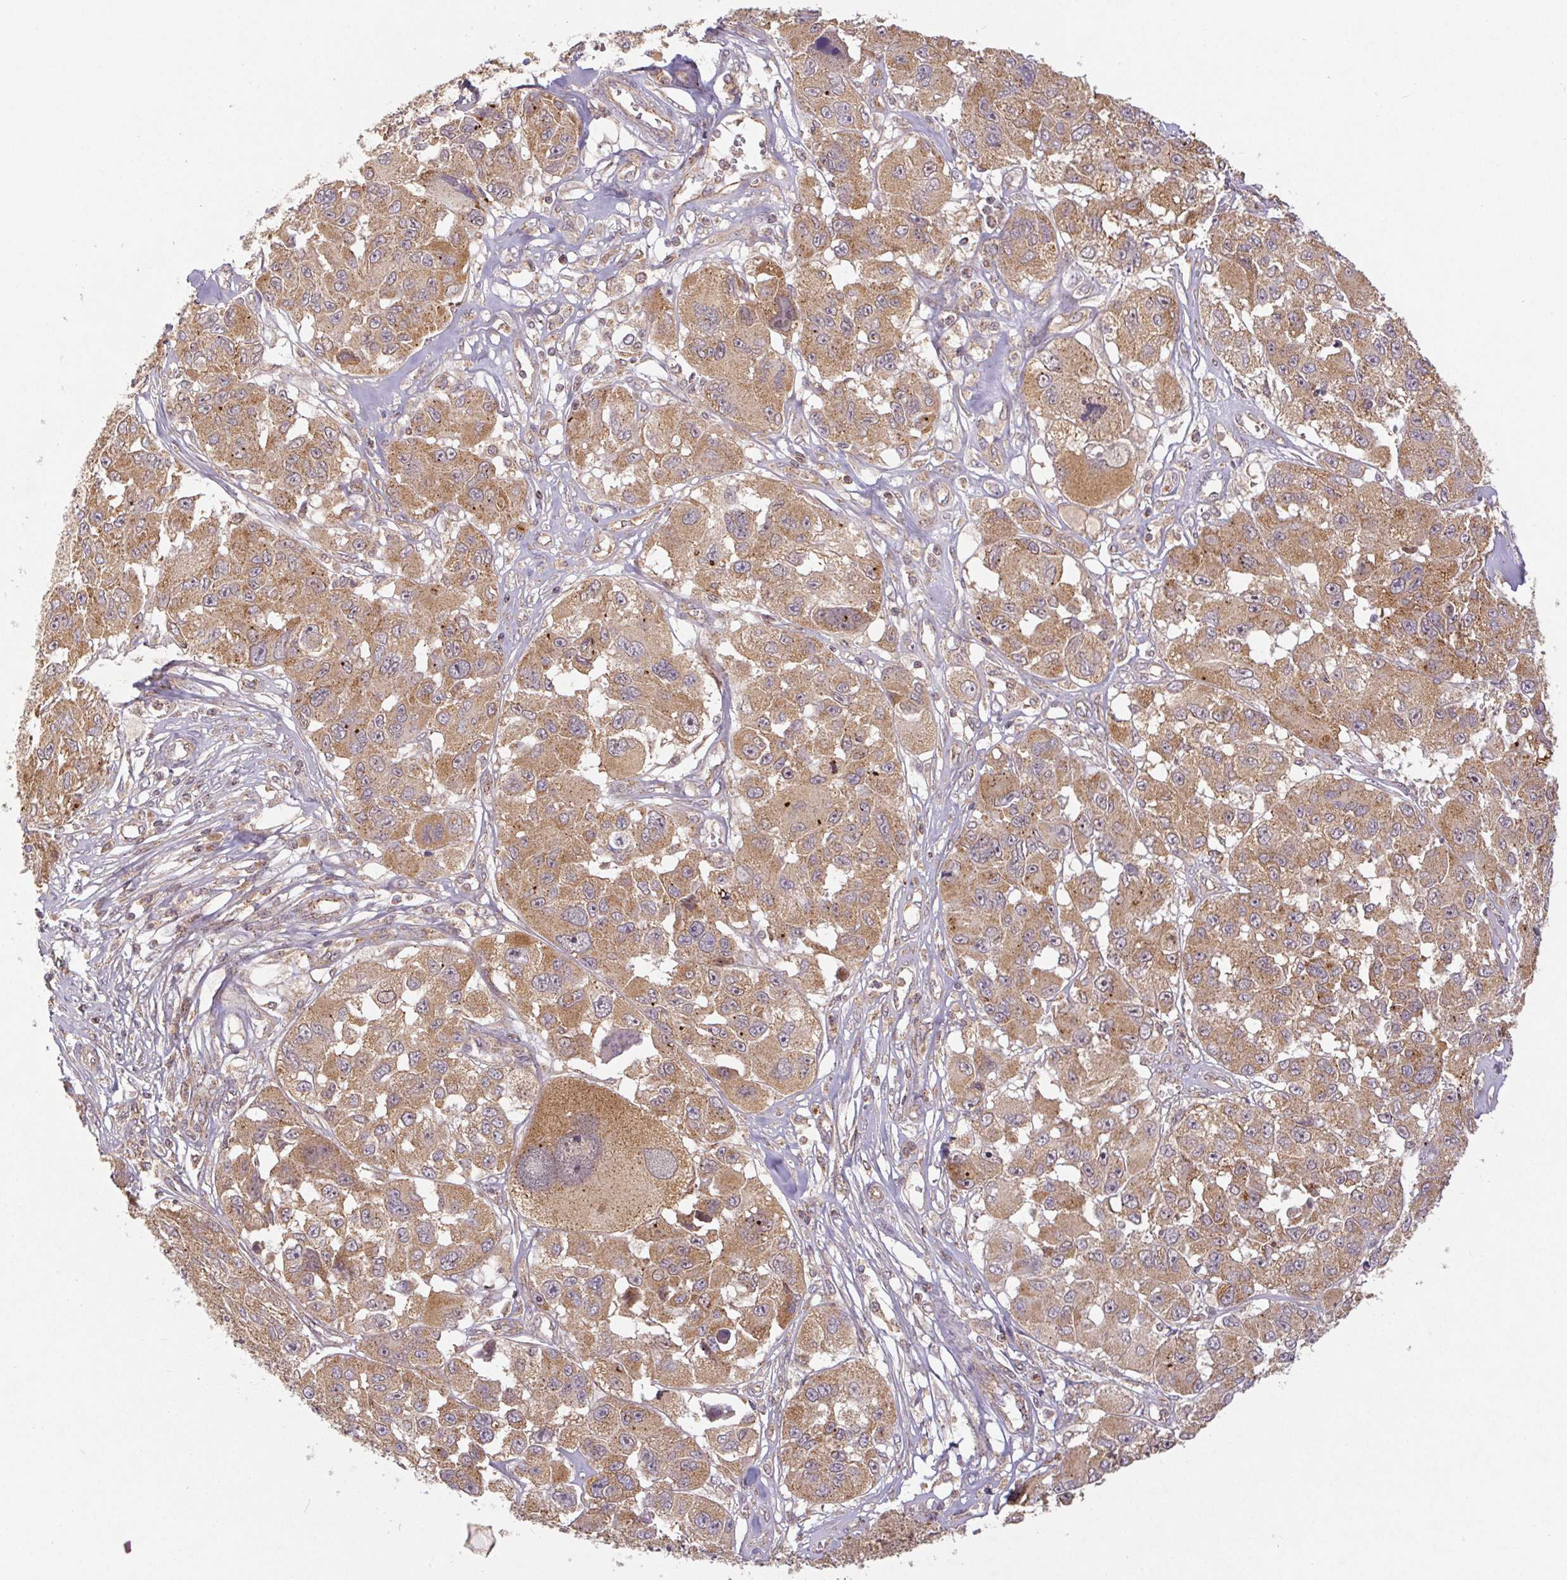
{"staining": {"intensity": "moderate", "quantity": ">75%", "location": "cytoplasmic/membranous"}, "tissue": "melanoma", "cell_type": "Tumor cells", "image_type": "cancer", "snomed": [{"axis": "morphology", "description": "Malignant melanoma, NOS"}, {"axis": "topography", "description": "Skin"}], "caption": "A brown stain labels moderate cytoplasmic/membranous staining of a protein in human melanoma tumor cells.", "gene": "MTHFD1", "patient": {"sex": "female", "age": 66}}